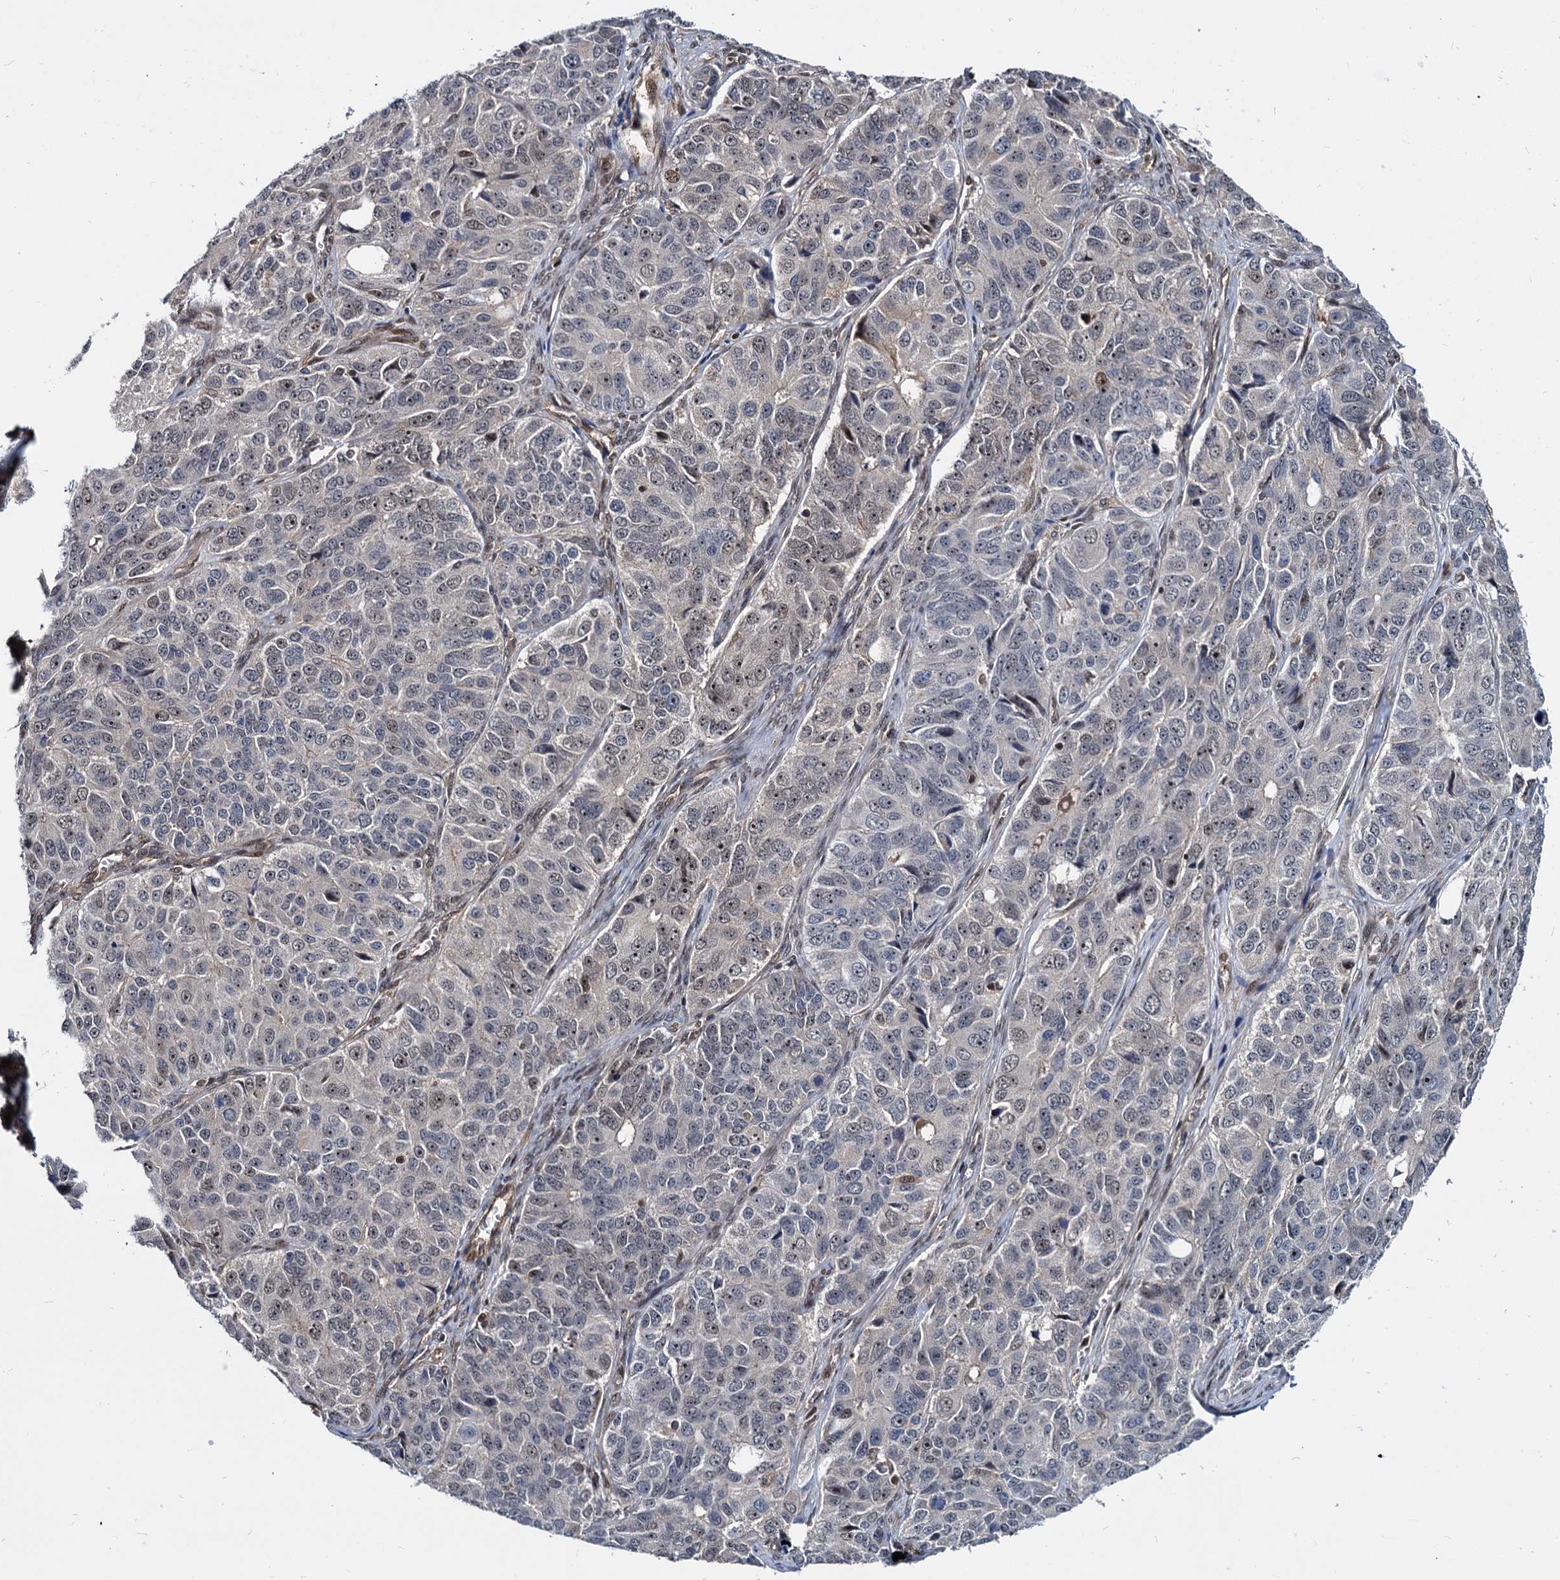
{"staining": {"intensity": "weak", "quantity": "<25%", "location": "nuclear"}, "tissue": "ovarian cancer", "cell_type": "Tumor cells", "image_type": "cancer", "snomed": [{"axis": "morphology", "description": "Carcinoma, endometroid"}, {"axis": "topography", "description": "Ovary"}], "caption": "DAB (3,3'-diaminobenzidine) immunohistochemical staining of ovarian cancer displays no significant staining in tumor cells.", "gene": "UBLCP1", "patient": {"sex": "female", "age": 51}}